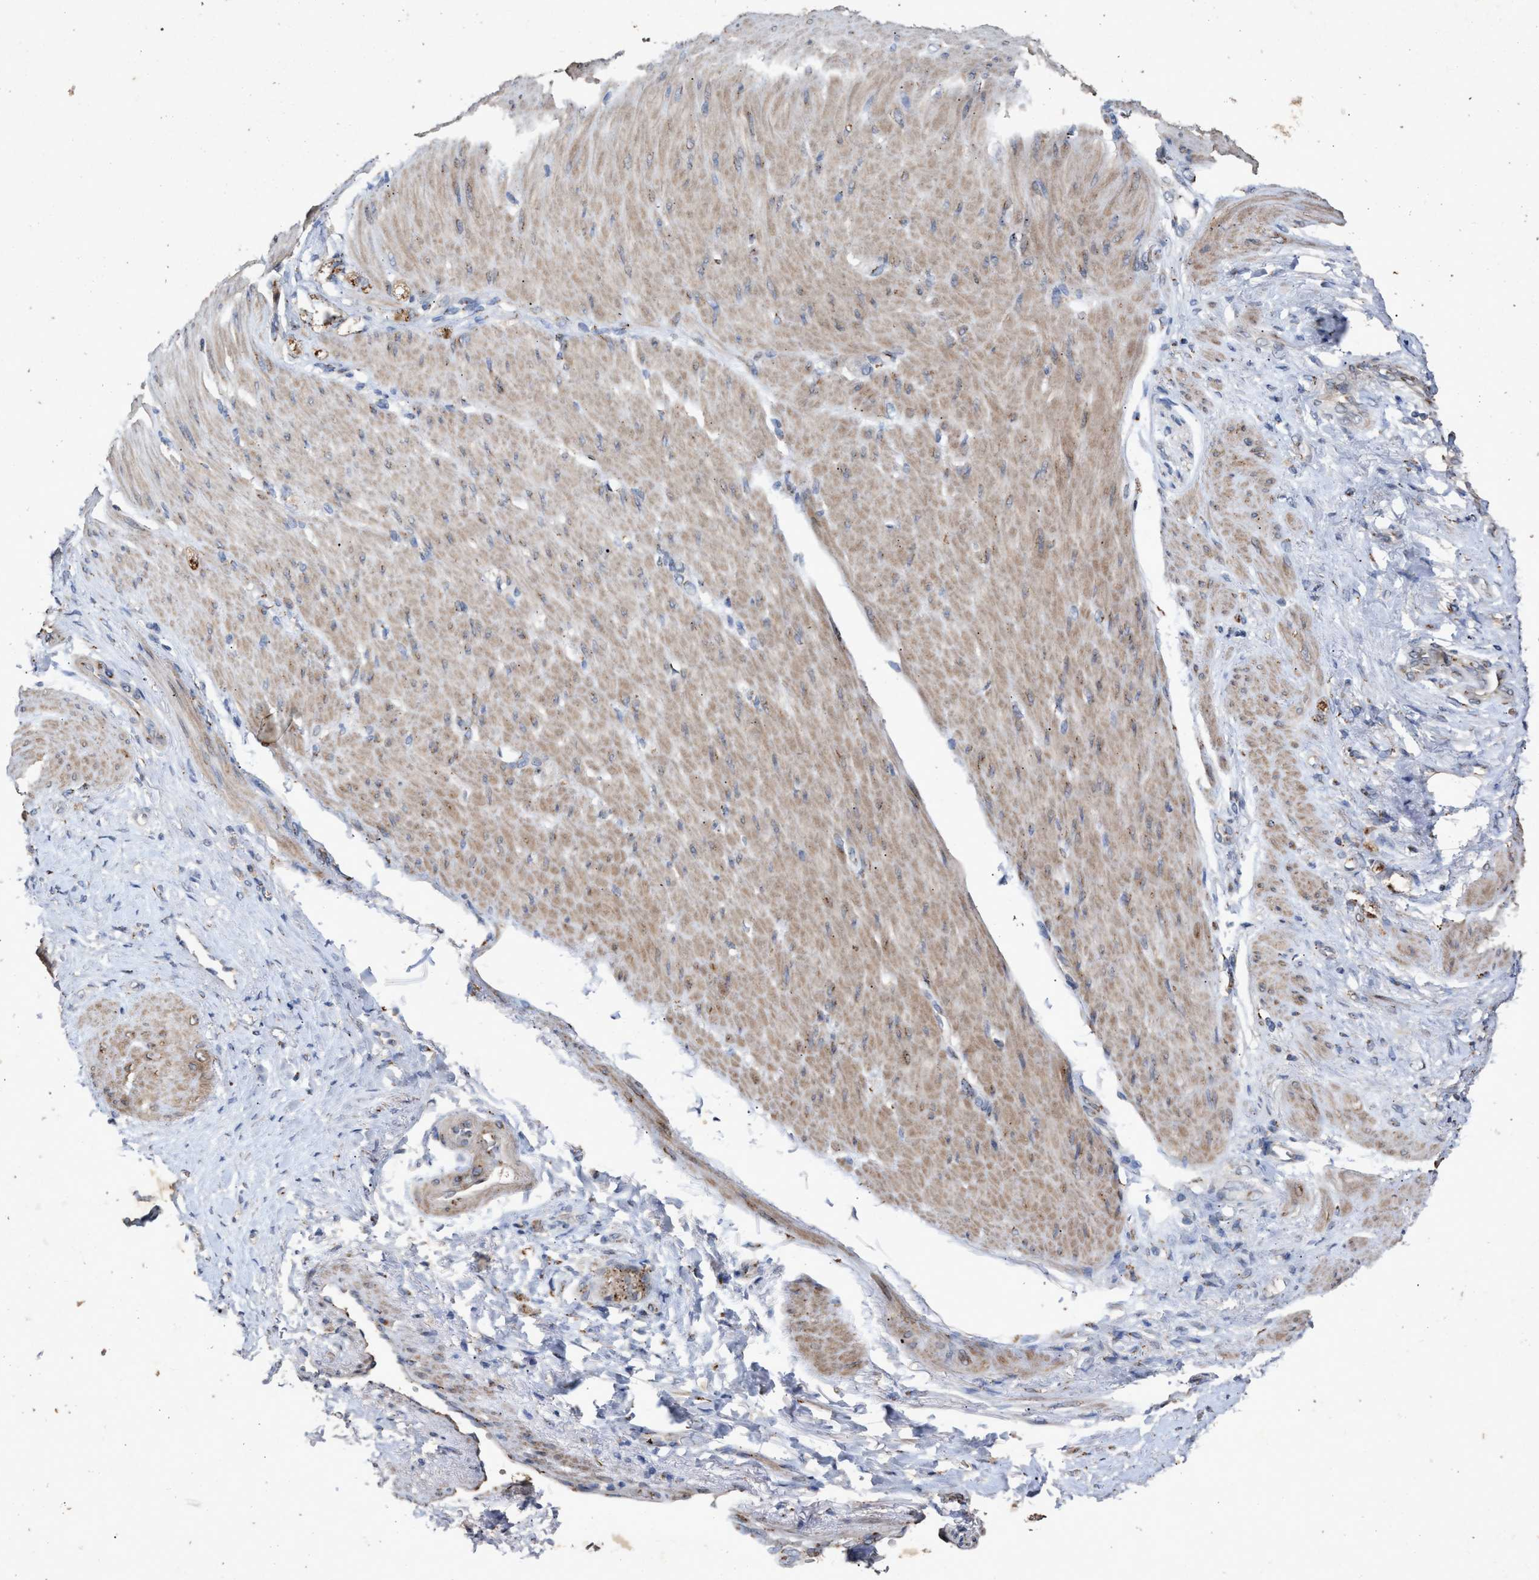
{"staining": {"intensity": "moderate", "quantity": "25%-75%", "location": "cytoplasmic/membranous"}, "tissue": "stomach cancer", "cell_type": "Tumor cells", "image_type": "cancer", "snomed": [{"axis": "morphology", "description": "Adenocarcinoma, NOS"}, {"axis": "topography", "description": "Stomach"}], "caption": "Immunohistochemistry photomicrograph of neoplastic tissue: human adenocarcinoma (stomach) stained using IHC displays medium levels of moderate protein expression localized specifically in the cytoplasmic/membranous of tumor cells, appearing as a cytoplasmic/membranous brown color.", "gene": "MAN2A1", "patient": {"sex": "male", "age": 82}}